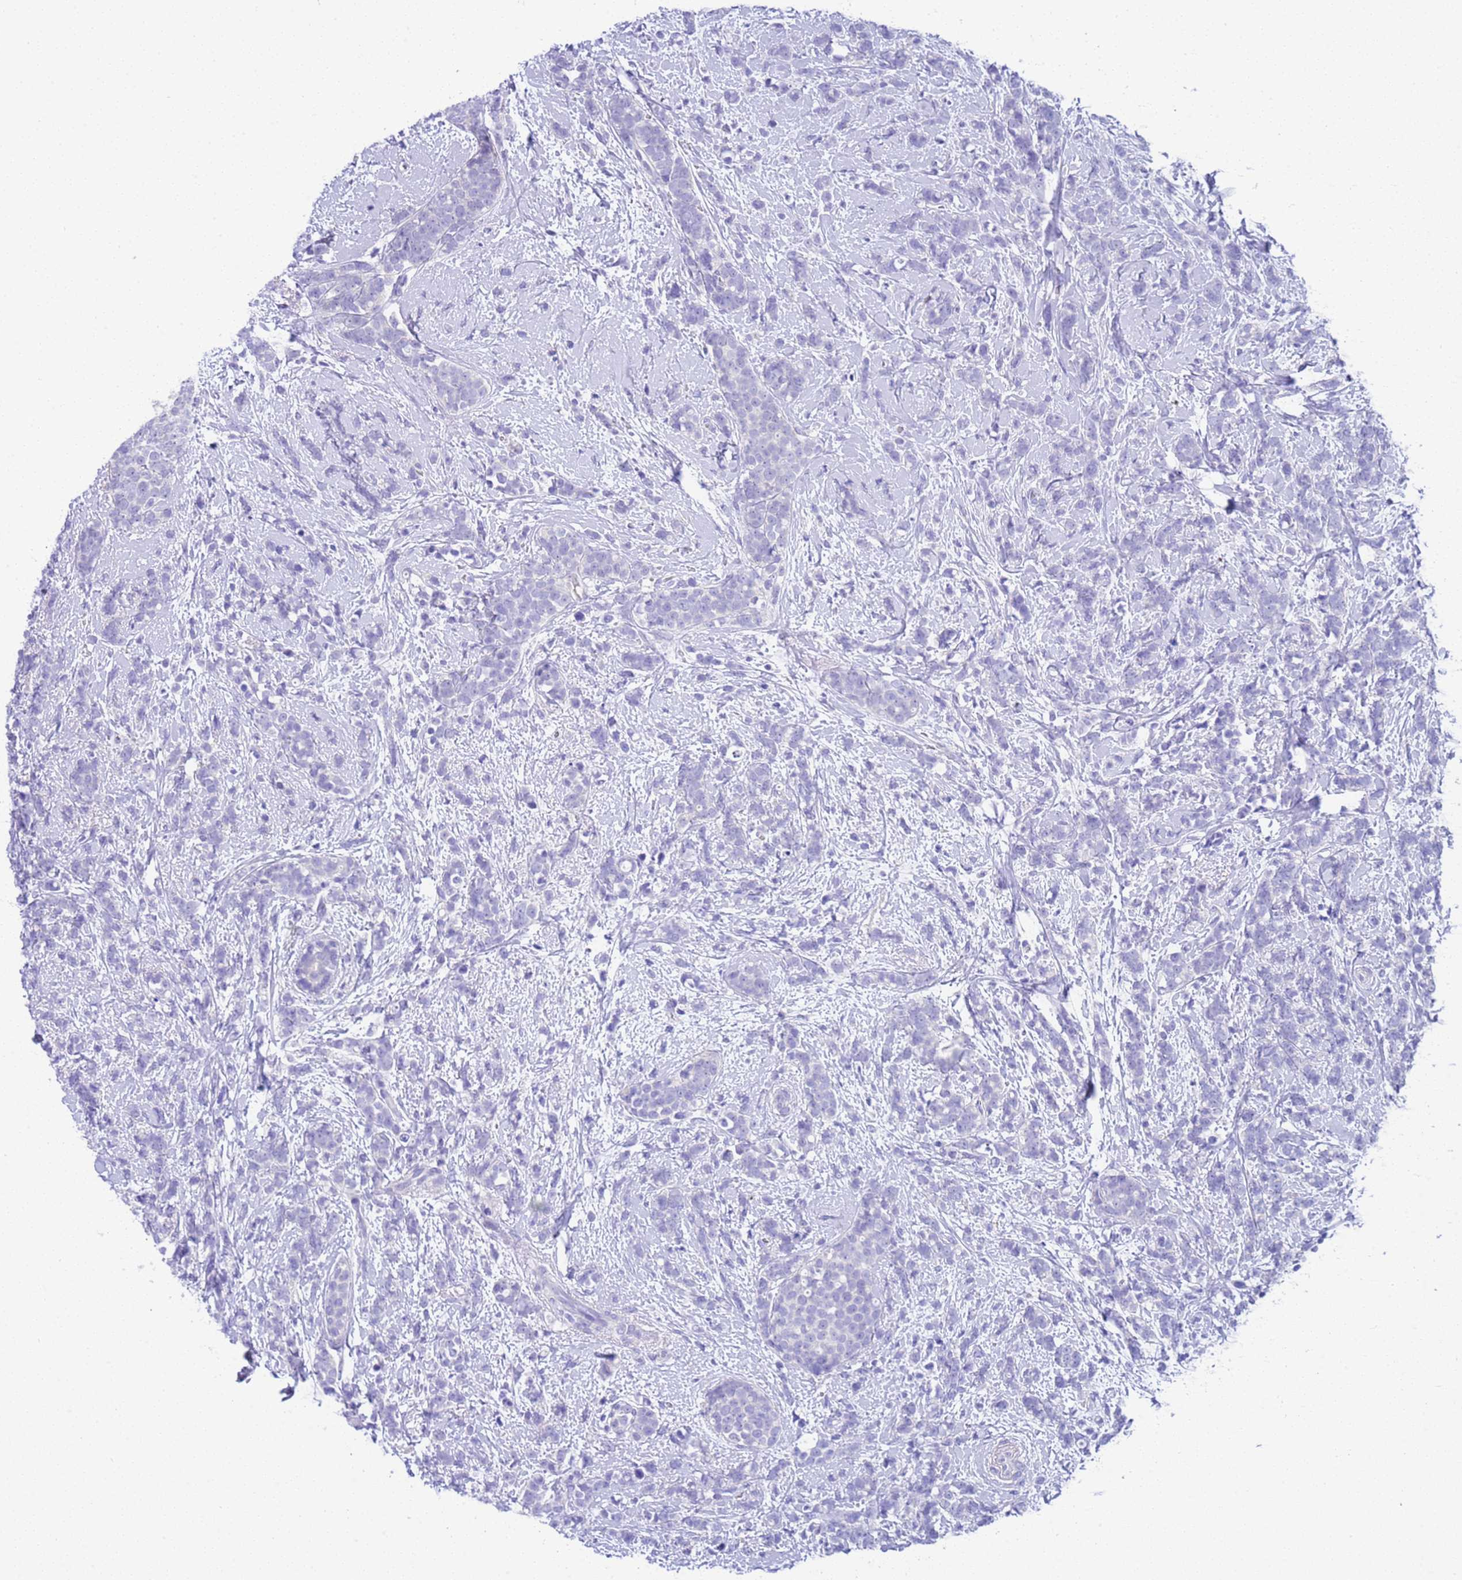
{"staining": {"intensity": "negative", "quantity": "none", "location": "none"}, "tissue": "breast cancer", "cell_type": "Tumor cells", "image_type": "cancer", "snomed": [{"axis": "morphology", "description": "Lobular carcinoma"}, {"axis": "topography", "description": "Breast"}], "caption": "Immunohistochemistry (IHC) of lobular carcinoma (breast) exhibits no expression in tumor cells. (DAB (3,3'-diaminobenzidine) IHC, high magnification).", "gene": "USP38", "patient": {"sex": "female", "age": 58}}